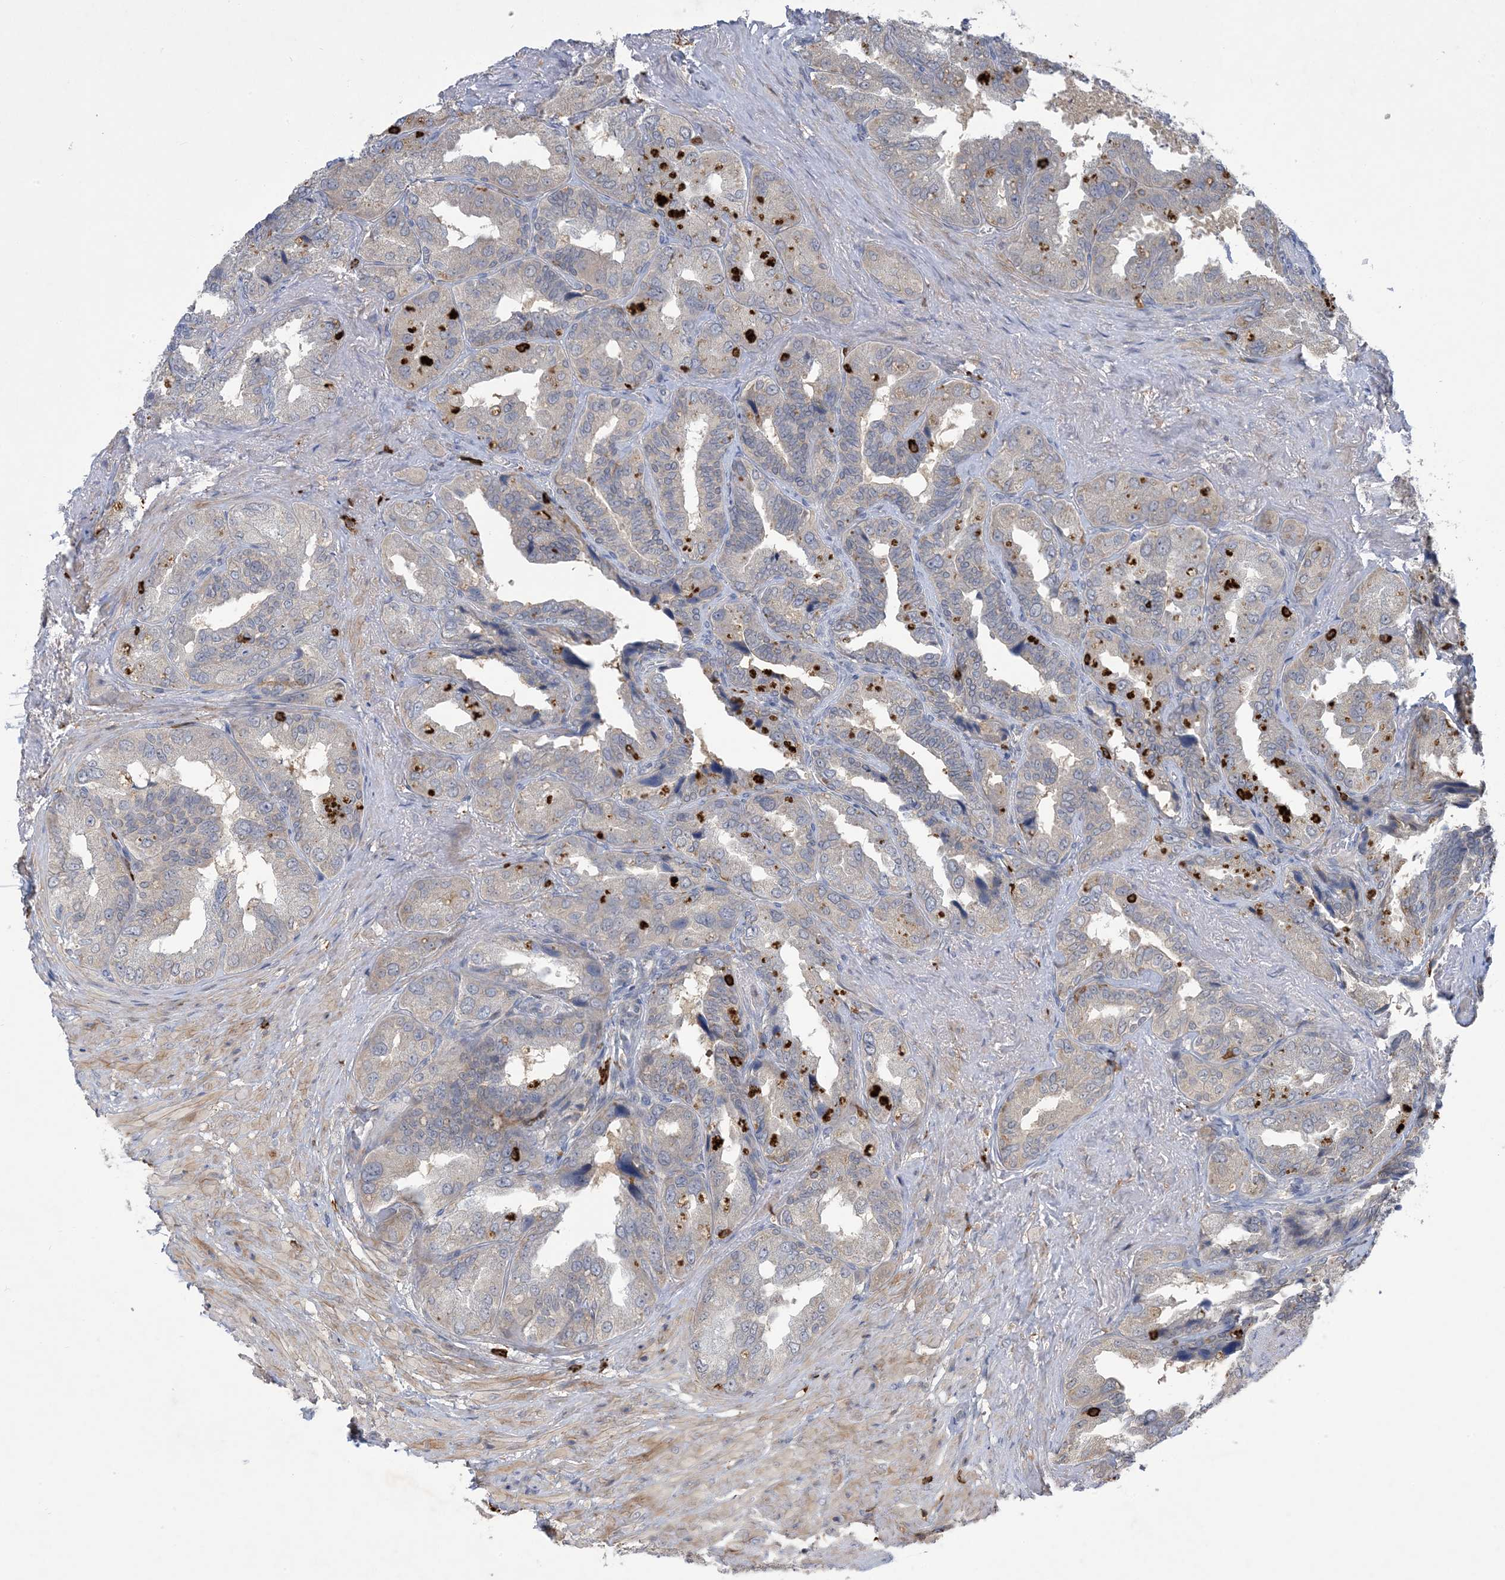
{"staining": {"intensity": "weak", "quantity": "<25%", "location": "cytoplasmic/membranous"}, "tissue": "seminal vesicle", "cell_type": "Glandular cells", "image_type": "normal", "snomed": [{"axis": "morphology", "description": "Normal tissue, NOS"}, {"axis": "topography", "description": "Seminal veicle"}, {"axis": "topography", "description": "Peripheral nerve tissue"}], "caption": "Seminal vesicle was stained to show a protein in brown. There is no significant expression in glandular cells. (Immunohistochemistry (ihc), brightfield microscopy, high magnification).", "gene": "AK9", "patient": {"sex": "male", "age": 63}}